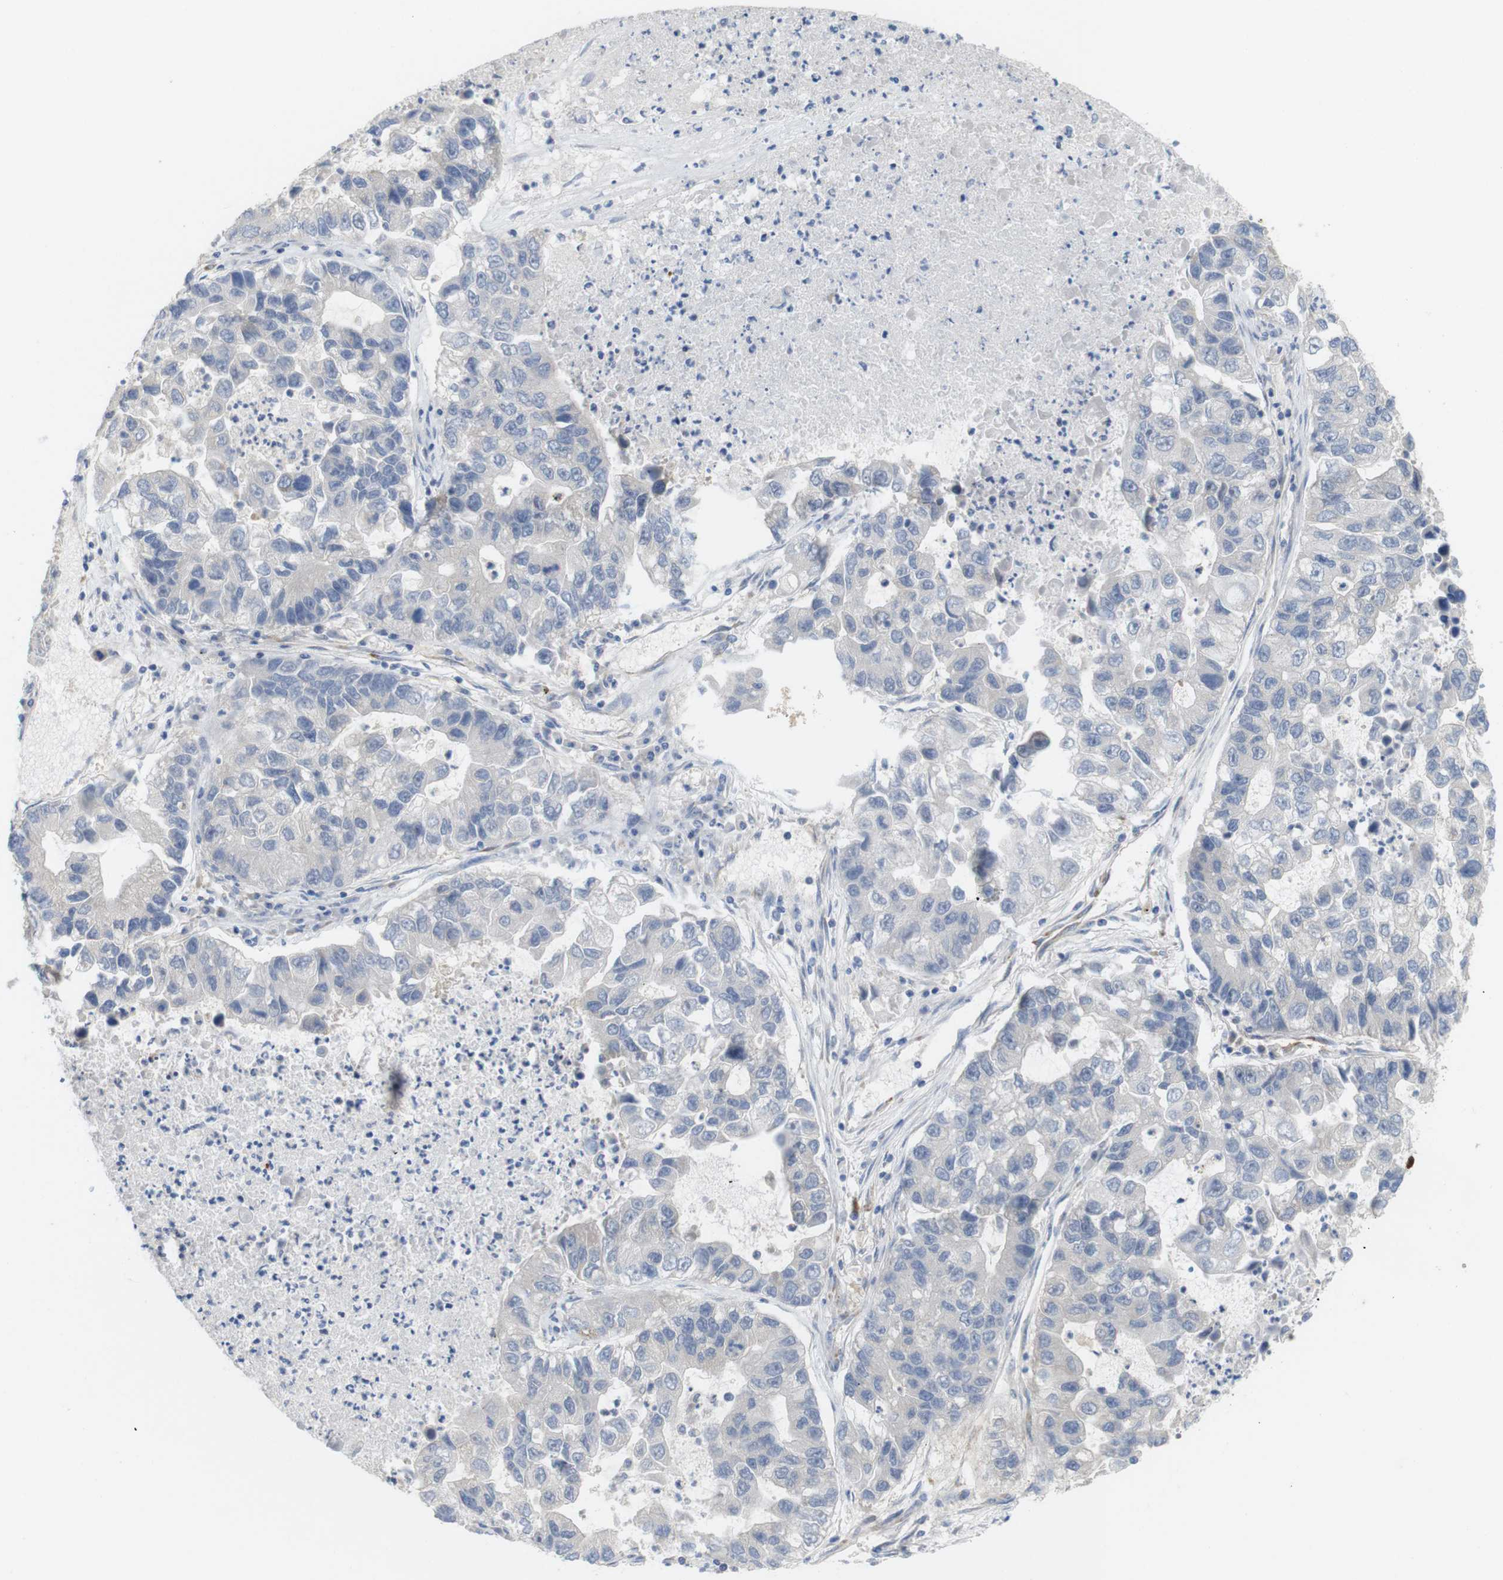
{"staining": {"intensity": "negative", "quantity": "none", "location": "none"}, "tissue": "lung cancer", "cell_type": "Tumor cells", "image_type": "cancer", "snomed": [{"axis": "morphology", "description": "Adenocarcinoma, NOS"}, {"axis": "topography", "description": "Lung"}], "caption": "An immunohistochemistry (IHC) photomicrograph of lung cancer (adenocarcinoma) is shown. There is no staining in tumor cells of lung cancer (adenocarcinoma). Brightfield microscopy of immunohistochemistry stained with DAB (brown) and hematoxylin (blue), captured at high magnification.", "gene": "PCNX2", "patient": {"sex": "female", "age": 51}}